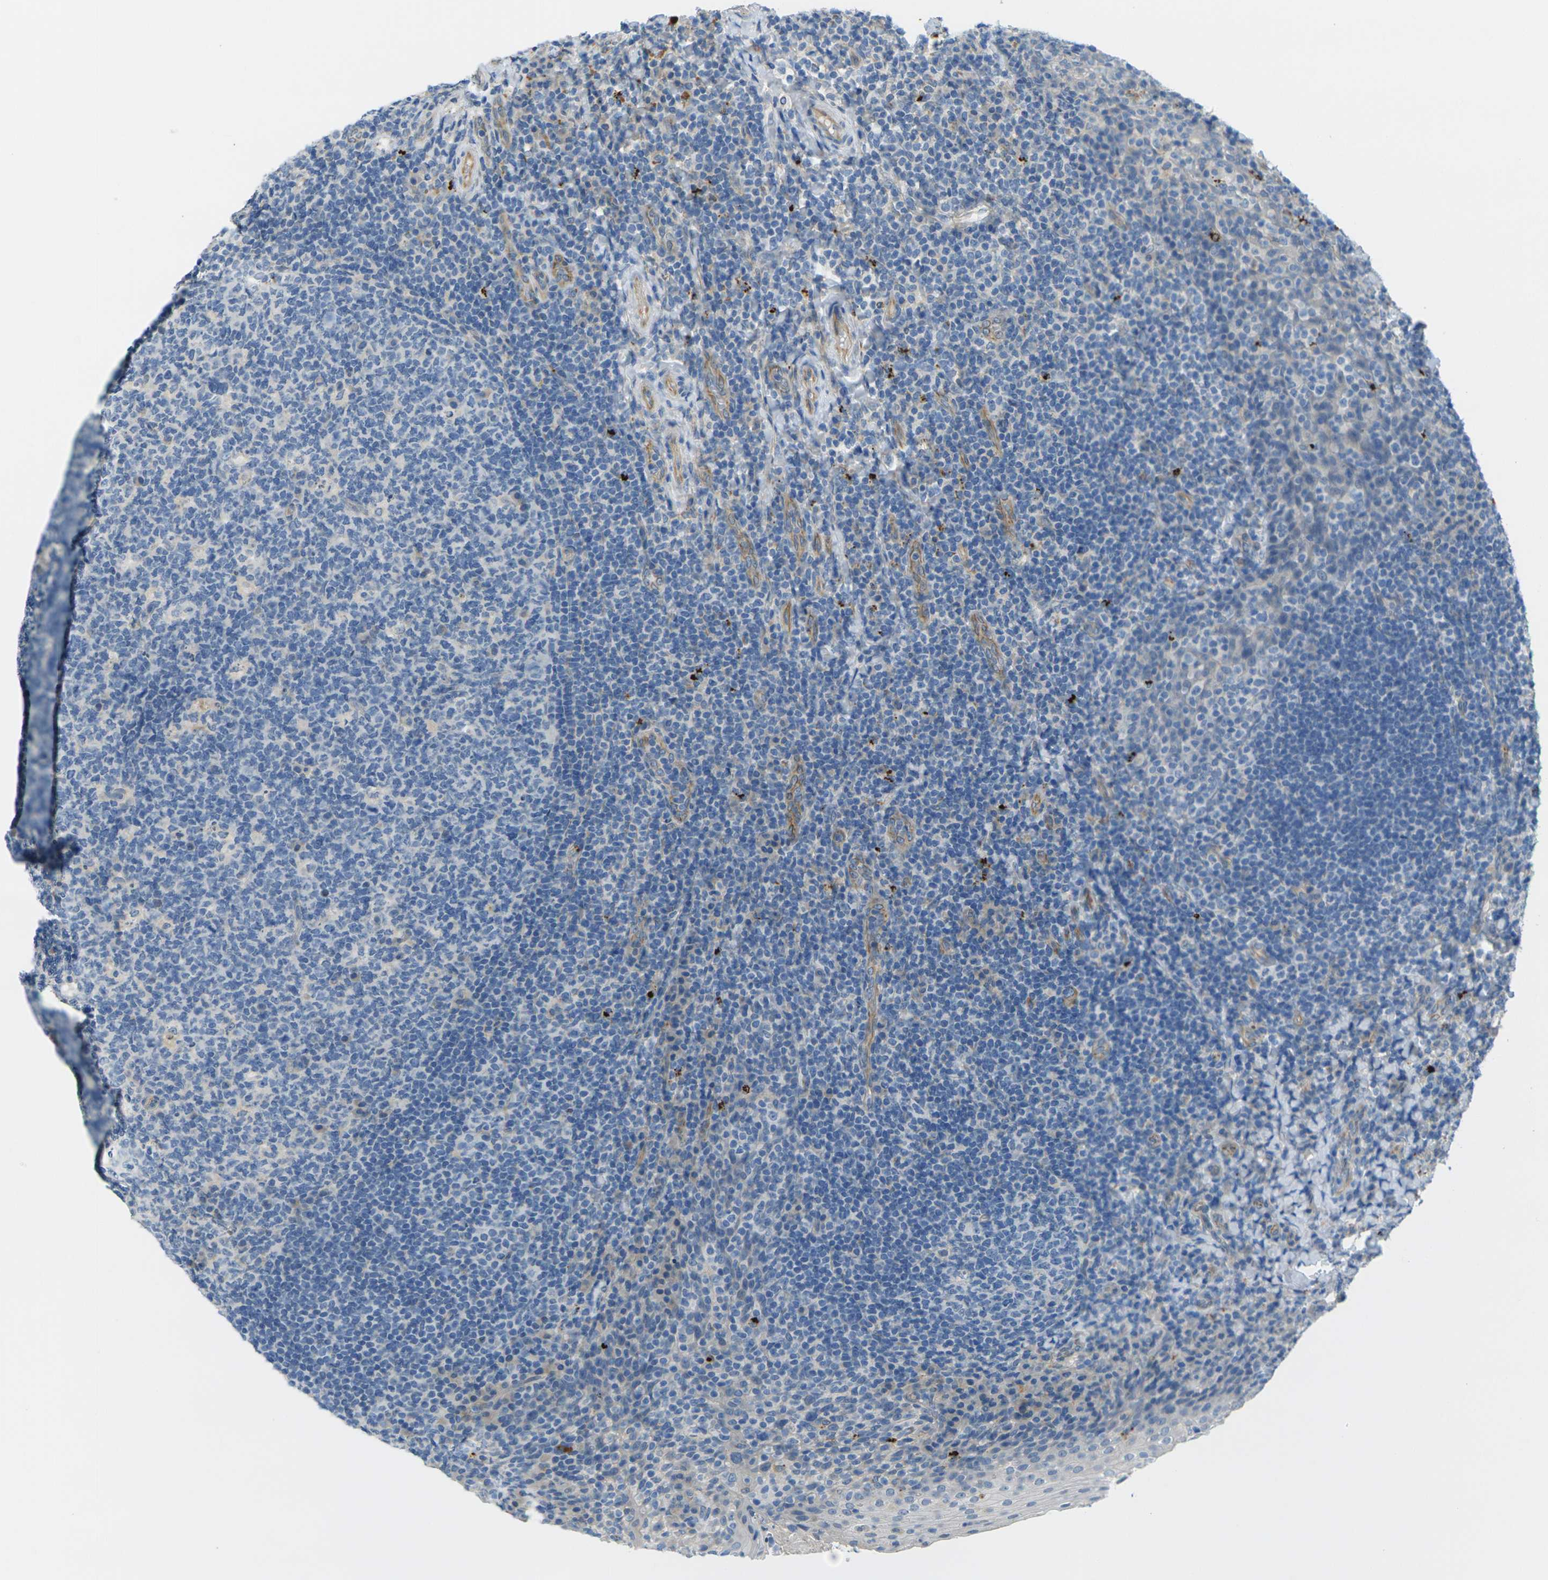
{"staining": {"intensity": "negative", "quantity": "none", "location": "none"}, "tissue": "tonsil", "cell_type": "Germinal center cells", "image_type": "normal", "snomed": [{"axis": "morphology", "description": "Normal tissue, NOS"}, {"axis": "topography", "description": "Tonsil"}], "caption": "Germinal center cells are negative for brown protein staining in benign tonsil. (DAB (3,3'-diaminobenzidine) IHC with hematoxylin counter stain).", "gene": "CYP2C8", "patient": {"sex": "male", "age": 17}}